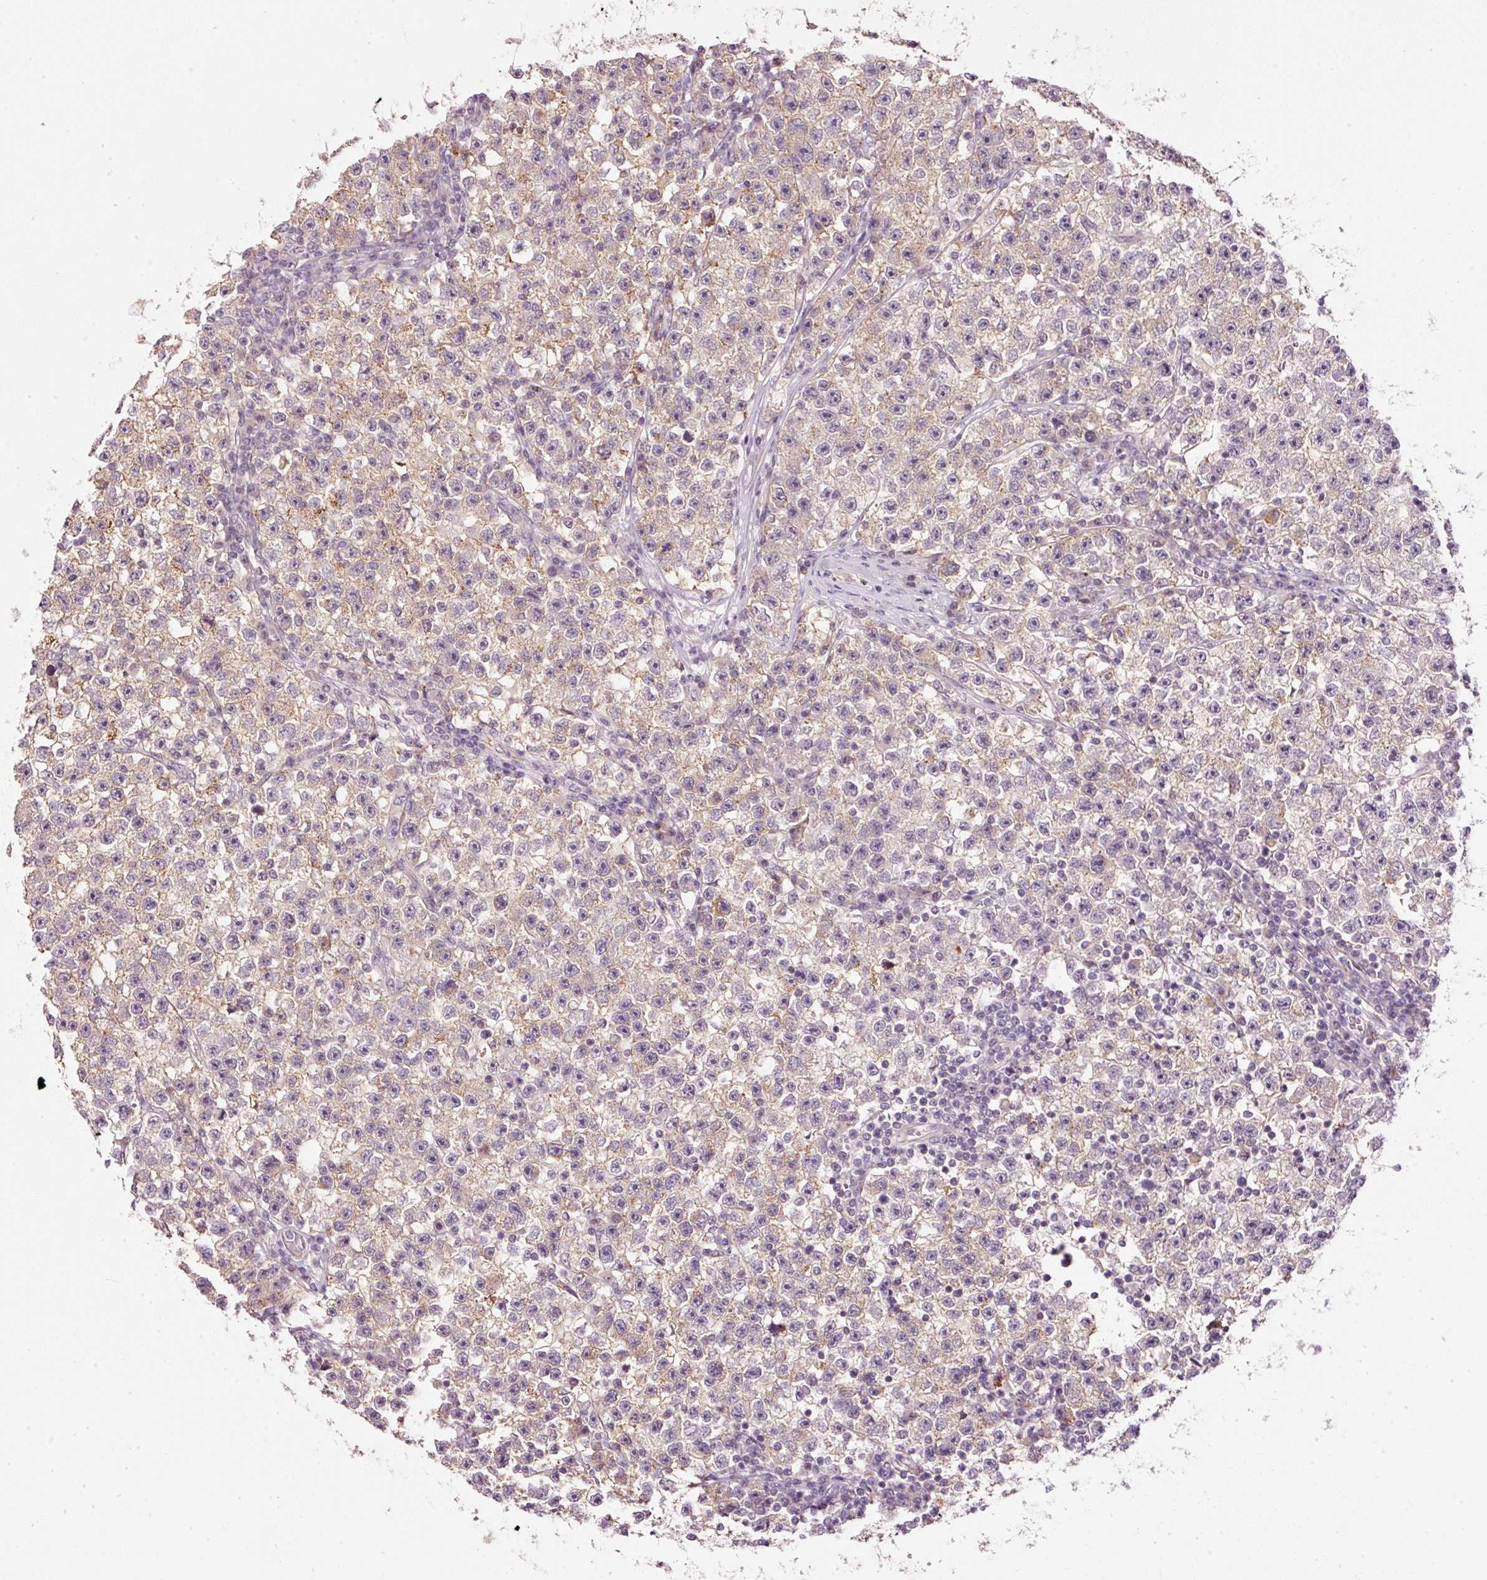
{"staining": {"intensity": "weak", "quantity": "<25%", "location": "cytoplasmic/membranous"}, "tissue": "testis cancer", "cell_type": "Tumor cells", "image_type": "cancer", "snomed": [{"axis": "morphology", "description": "Seminoma, NOS"}, {"axis": "topography", "description": "Testis"}], "caption": "This is an immunohistochemistry histopathology image of seminoma (testis). There is no positivity in tumor cells.", "gene": "TIRAP", "patient": {"sex": "male", "age": 22}}